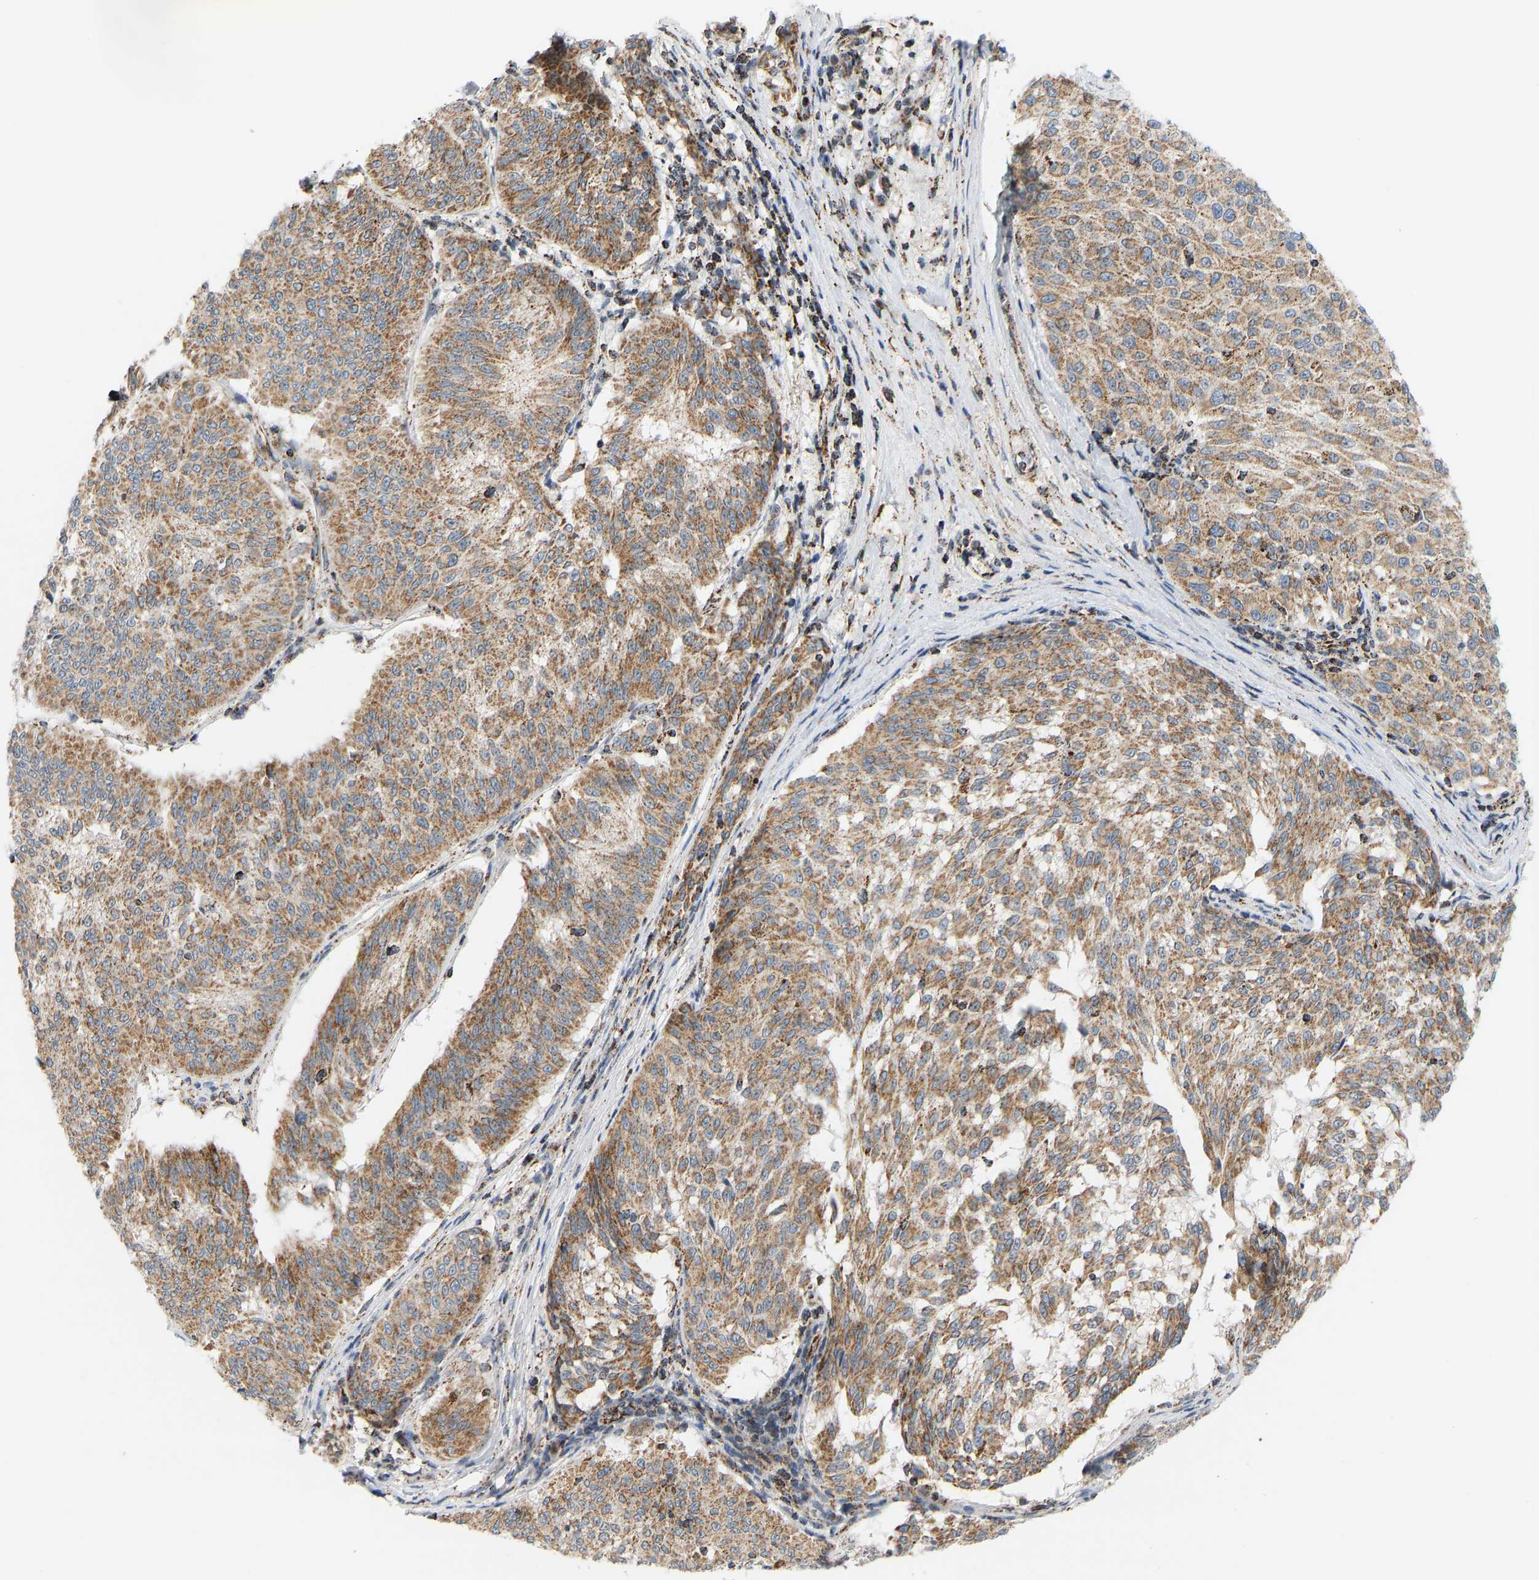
{"staining": {"intensity": "moderate", "quantity": ">75%", "location": "cytoplasmic/membranous"}, "tissue": "melanoma", "cell_type": "Tumor cells", "image_type": "cancer", "snomed": [{"axis": "morphology", "description": "Malignant melanoma, NOS"}, {"axis": "topography", "description": "Skin"}], "caption": "Immunohistochemistry (IHC) photomicrograph of neoplastic tissue: melanoma stained using immunohistochemistry reveals medium levels of moderate protein expression localized specifically in the cytoplasmic/membranous of tumor cells, appearing as a cytoplasmic/membranous brown color.", "gene": "GPSM2", "patient": {"sex": "female", "age": 72}}